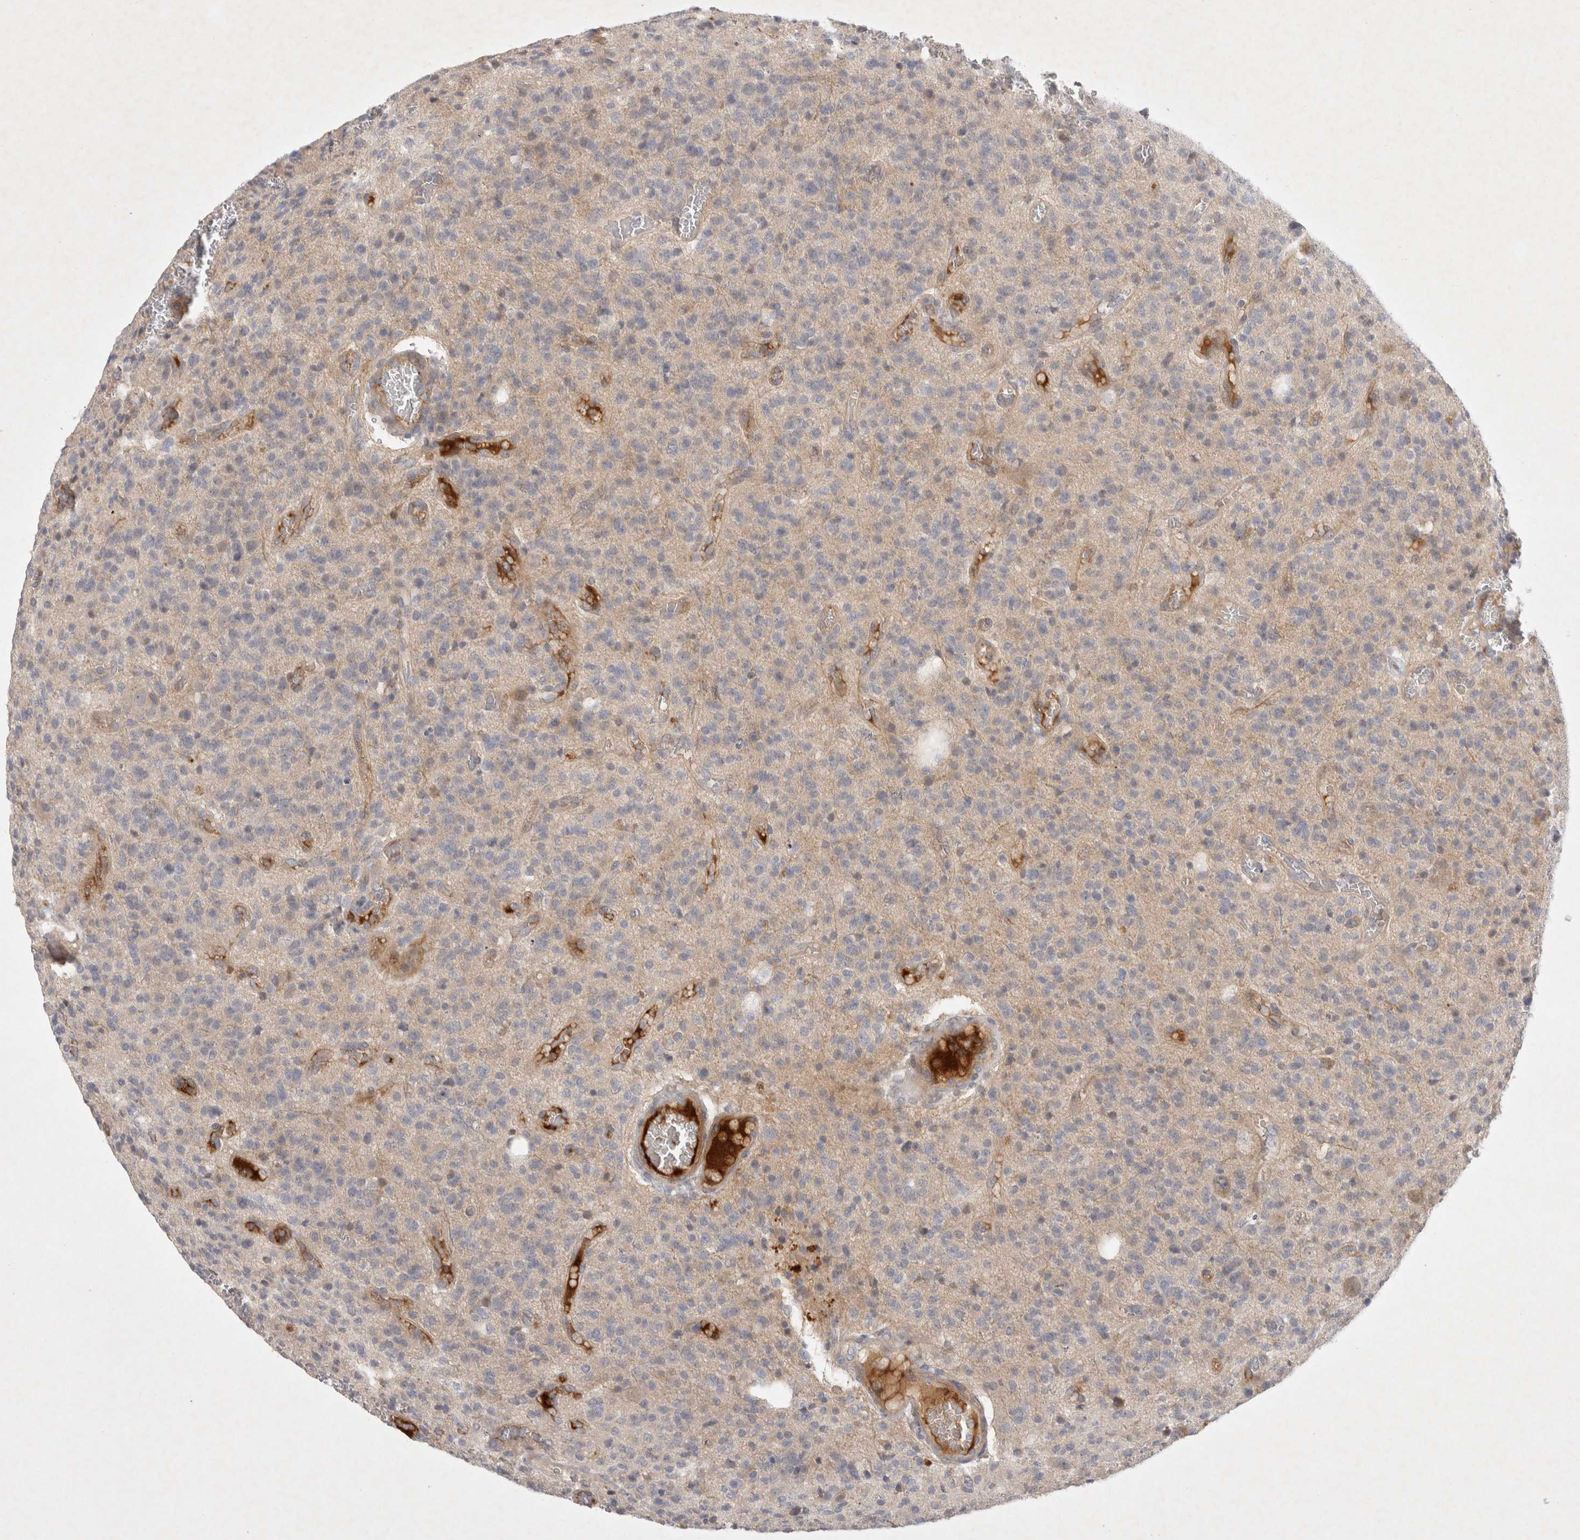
{"staining": {"intensity": "negative", "quantity": "none", "location": "none"}, "tissue": "glioma", "cell_type": "Tumor cells", "image_type": "cancer", "snomed": [{"axis": "morphology", "description": "Glioma, malignant, High grade"}, {"axis": "topography", "description": "Brain"}], "caption": "A high-resolution micrograph shows IHC staining of glioma, which exhibits no significant staining in tumor cells.", "gene": "BZW2", "patient": {"sex": "male", "age": 34}}